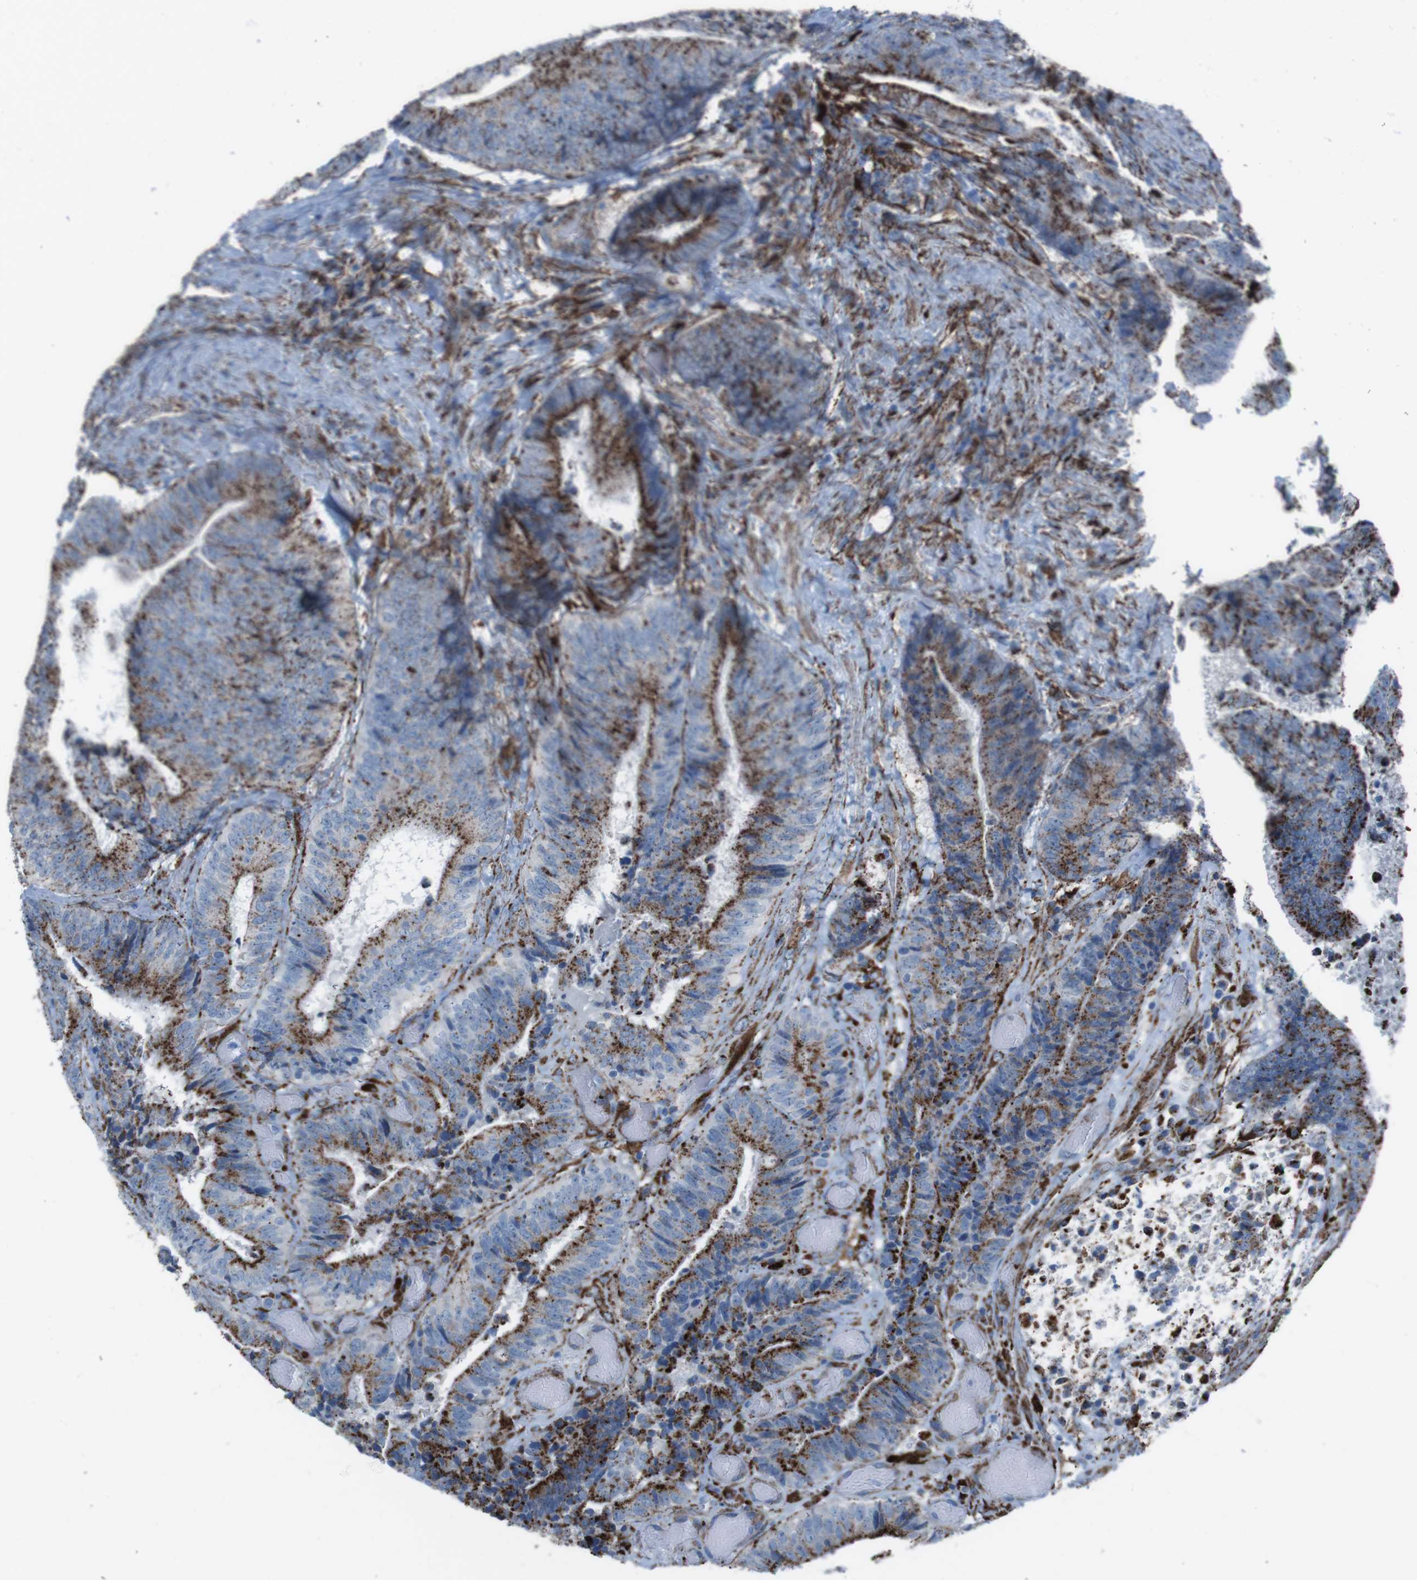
{"staining": {"intensity": "strong", "quantity": ">75%", "location": "cytoplasmic/membranous"}, "tissue": "colorectal cancer", "cell_type": "Tumor cells", "image_type": "cancer", "snomed": [{"axis": "morphology", "description": "Adenocarcinoma, NOS"}, {"axis": "topography", "description": "Rectum"}], "caption": "This image exhibits adenocarcinoma (colorectal) stained with immunohistochemistry (IHC) to label a protein in brown. The cytoplasmic/membranous of tumor cells show strong positivity for the protein. Nuclei are counter-stained blue.", "gene": "SCARB2", "patient": {"sex": "male", "age": 72}}